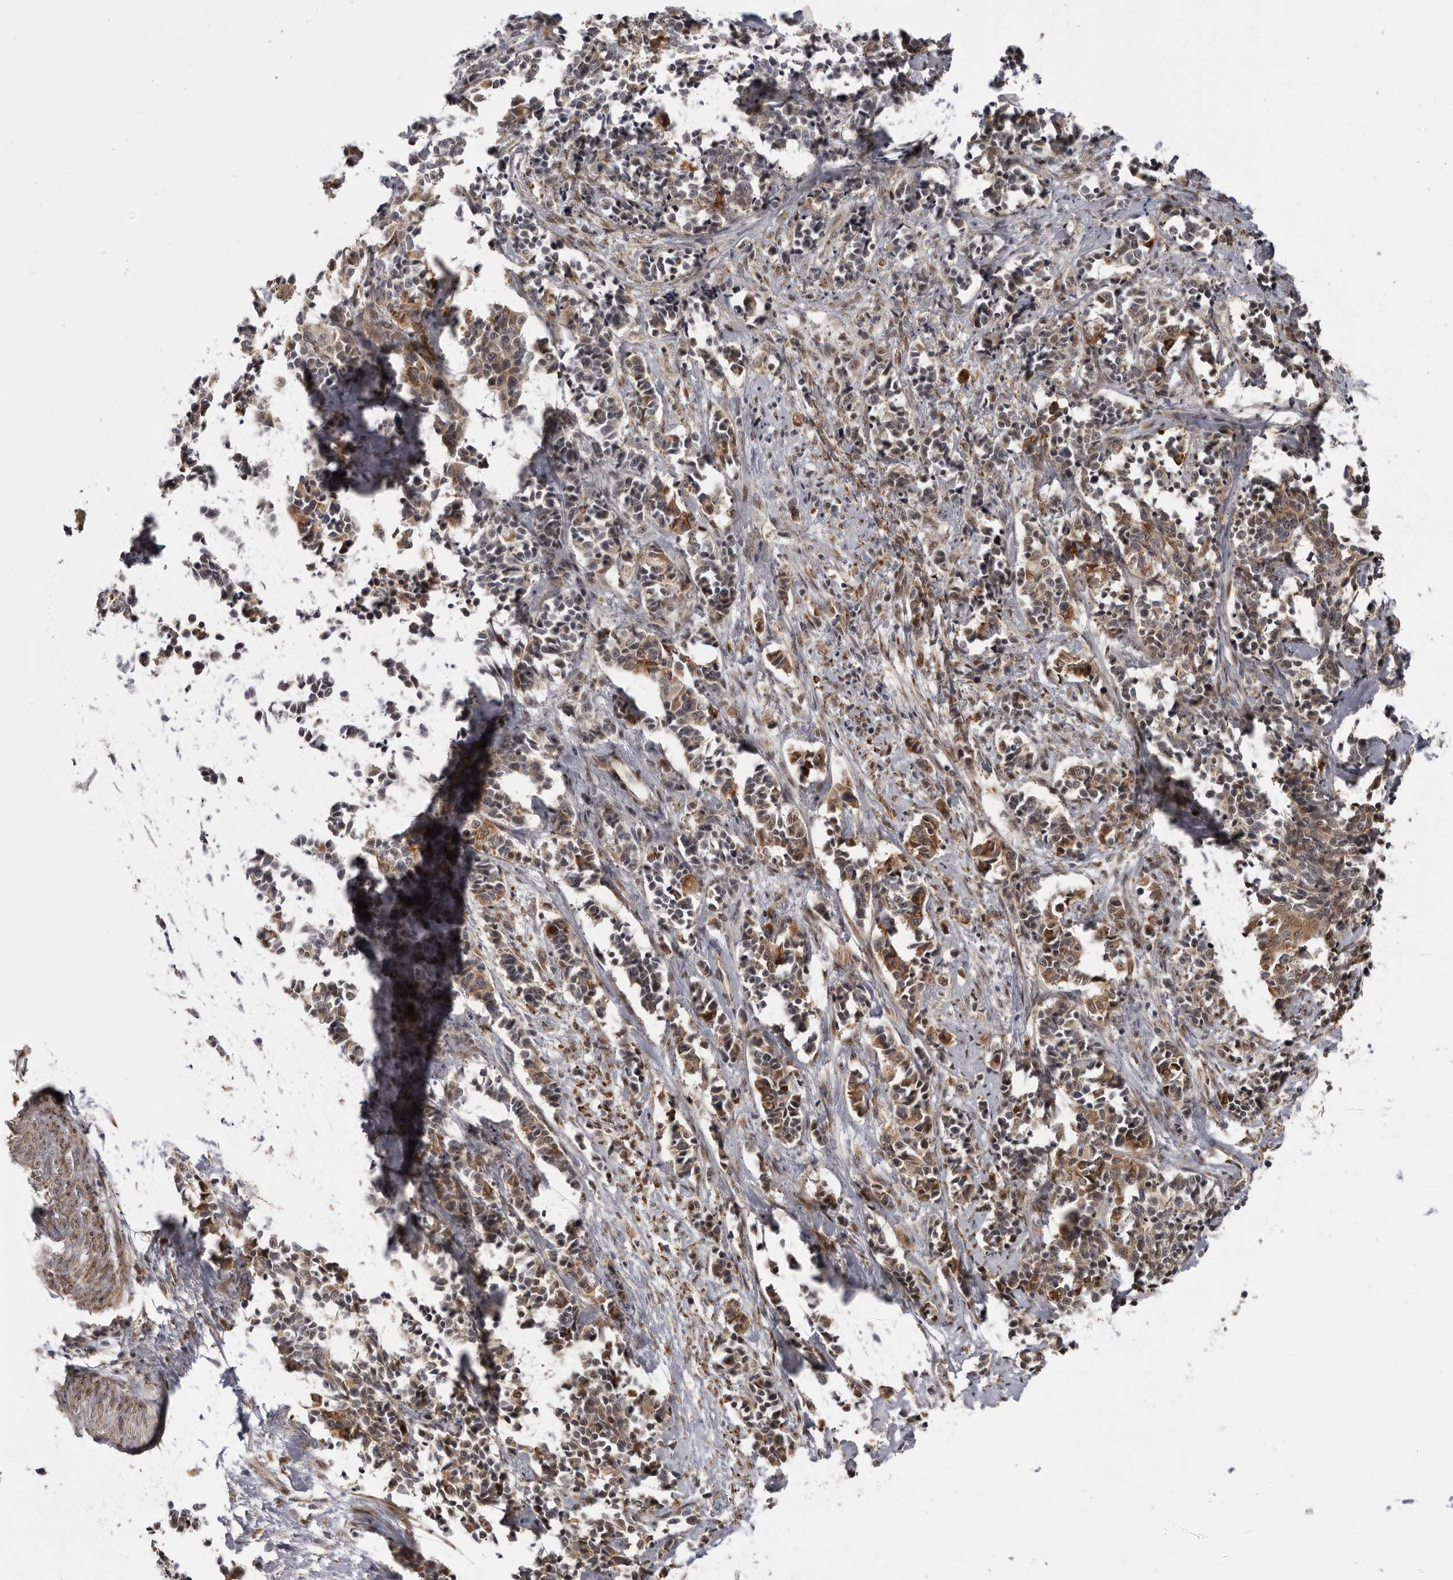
{"staining": {"intensity": "weak", "quantity": ">75%", "location": "cytoplasmic/membranous"}, "tissue": "cervical cancer", "cell_type": "Tumor cells", "image_type": "cancer", "snomed": [{"axis": "morphology", "description": "Normal tissue, NOS"}, {"axis": "morphology", "description": "Squamous cell carcinoma, NOS"}, {"axis": "topography", "description": "Cervix"}], "caption": "Cervical squamous cell carcinoma stained with immunohistochemistry (IHC) demonstrates weak cytoplasmic/membranous expression in about >75% of tumor cells. (DAB IHC, brown staining for protein, blue staining for nuclei).", "gene": "DNAH14", "patient": {"sex": "female", "age": 35}}